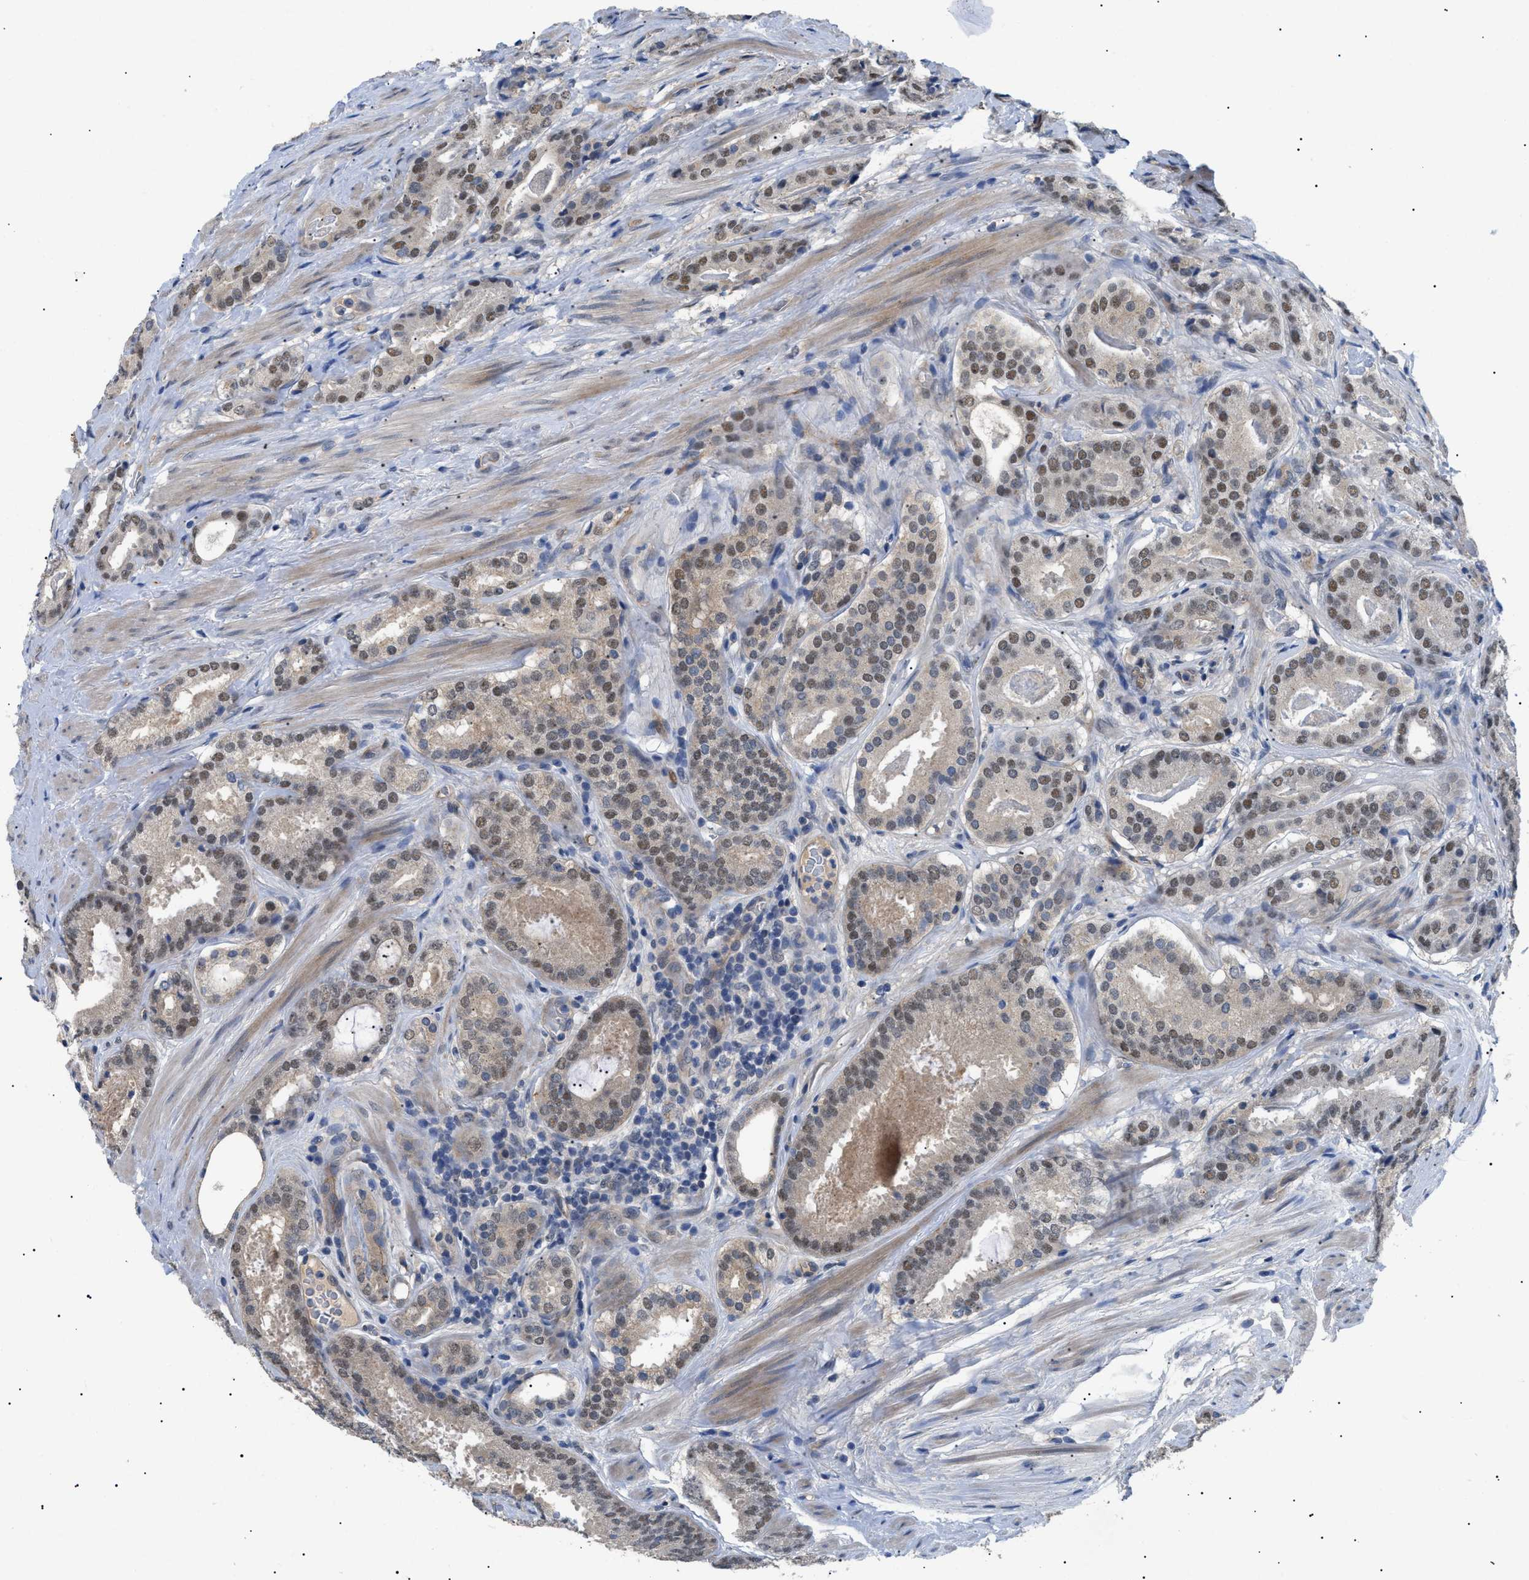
{"staining": {"intensity": "weak", "quantity": "25%-75%", "location": "nuclear"}, "tissue": "prostate cancer", "cell_type": "Tumor cells", "image_type": "cancer", "snomed": [{"axis": "morphology", "description": "Adenocarcinoma, Low grade"}, {"axis": "topography", "description": "Prostate"}], "caption": "Human prostate cancer (low-grade adenocarcinoma) stained for a protein (brown) displays weak nuclear positive staining in approximately 25%-75% of tumor cells.", "gene": "CRCP", "patient": {"sex": "male", "age": 69}}